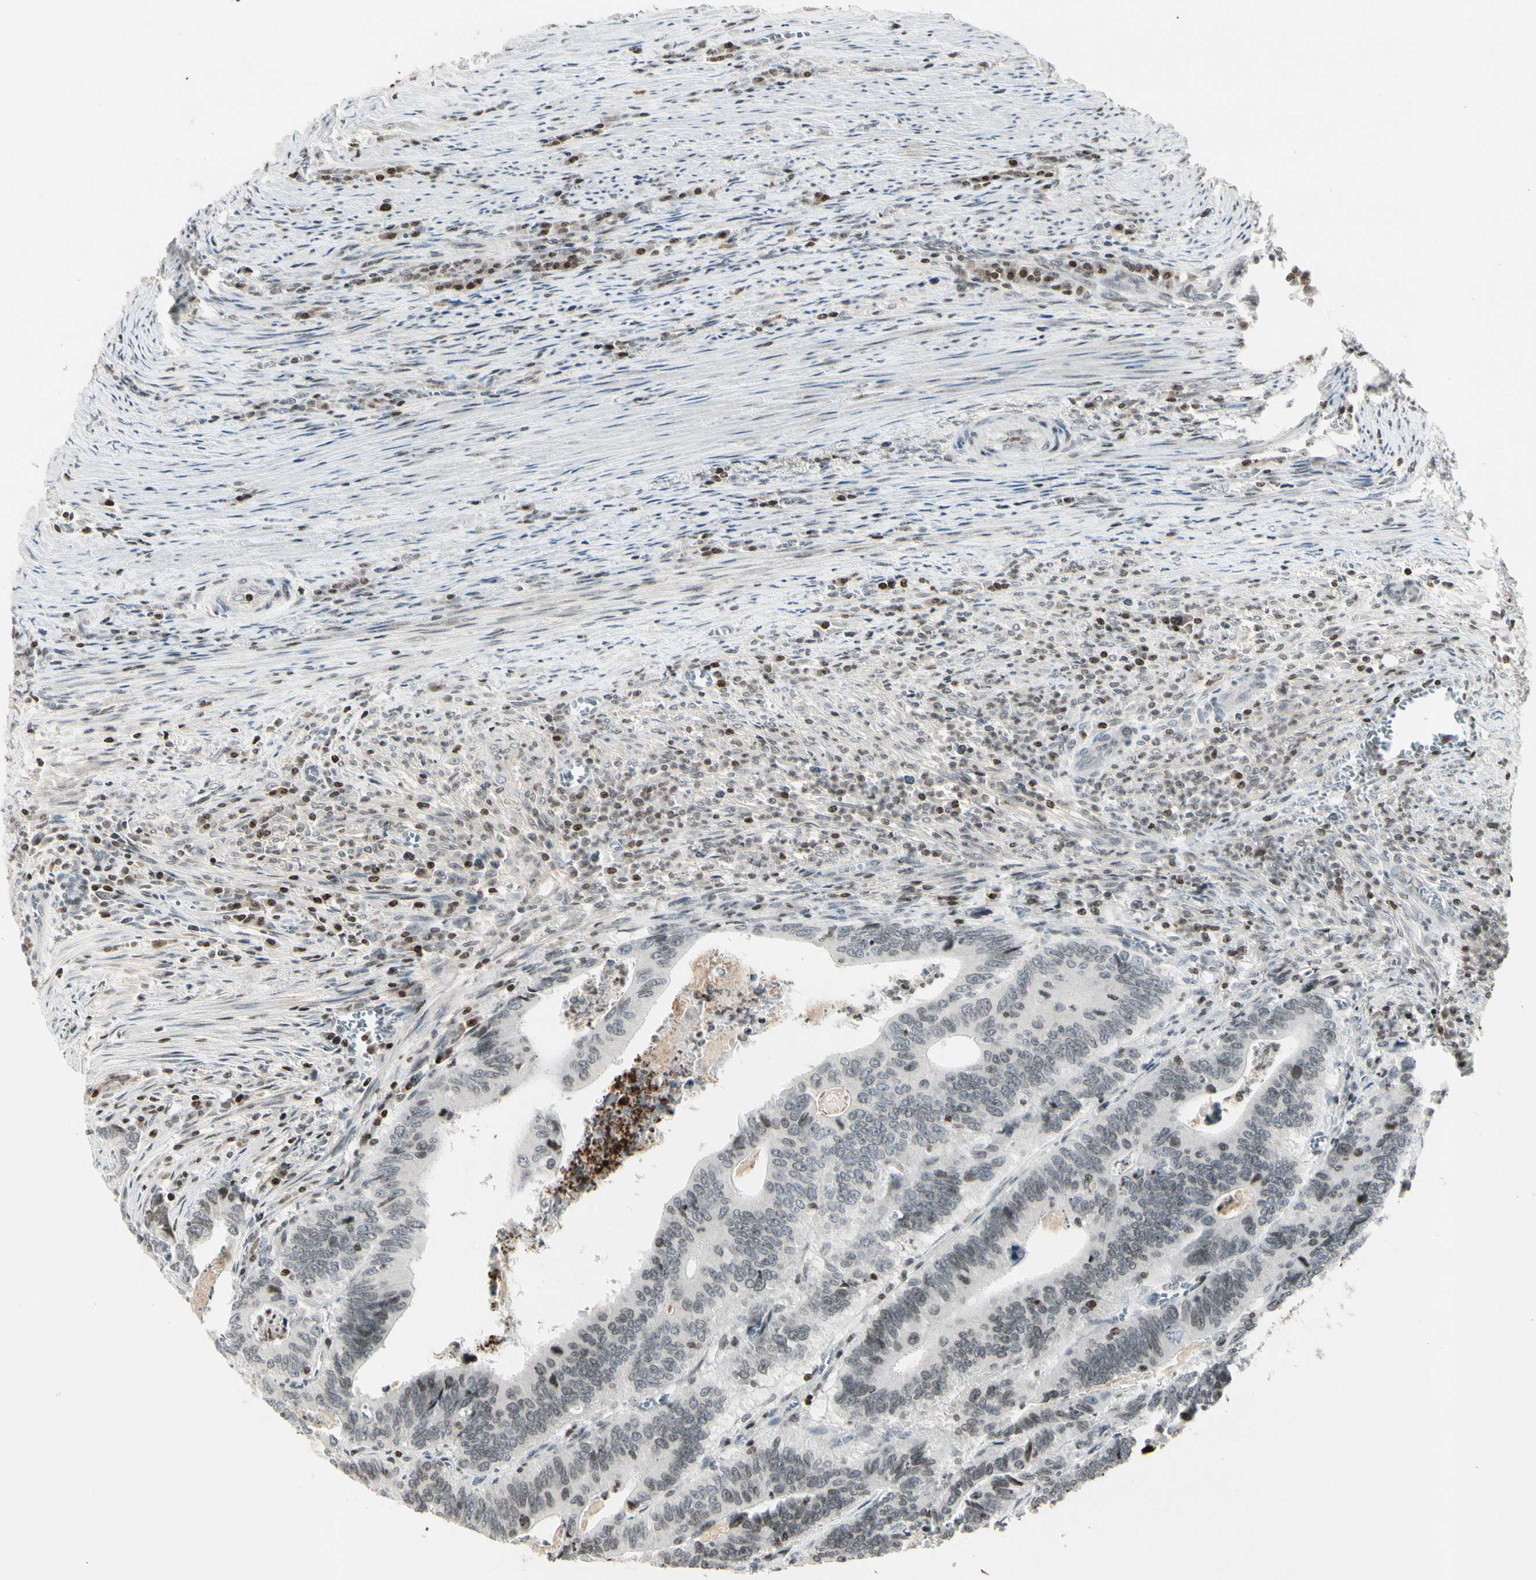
{"staining": {"intensity": "weak", "quantity": "25%-75%", "location": "nuclear"}, "tissue": "colorectal cancer", "cell_type": "Tumor cells", "image_type": "cancer", "snomed": [{"axis": "morphology", "description": "Adenocarcinoma, NOS"}, {"axis": "topography", "description": "Colon"}], "caption": "Immunohistochemical staining of human colorectal adenocarcinoma reveals low levels of weak nuclear protein staining in approximately 25%-75% of tumor cells.", "gene": "RORA", "patient": {"sex": "male", "age": 72}}